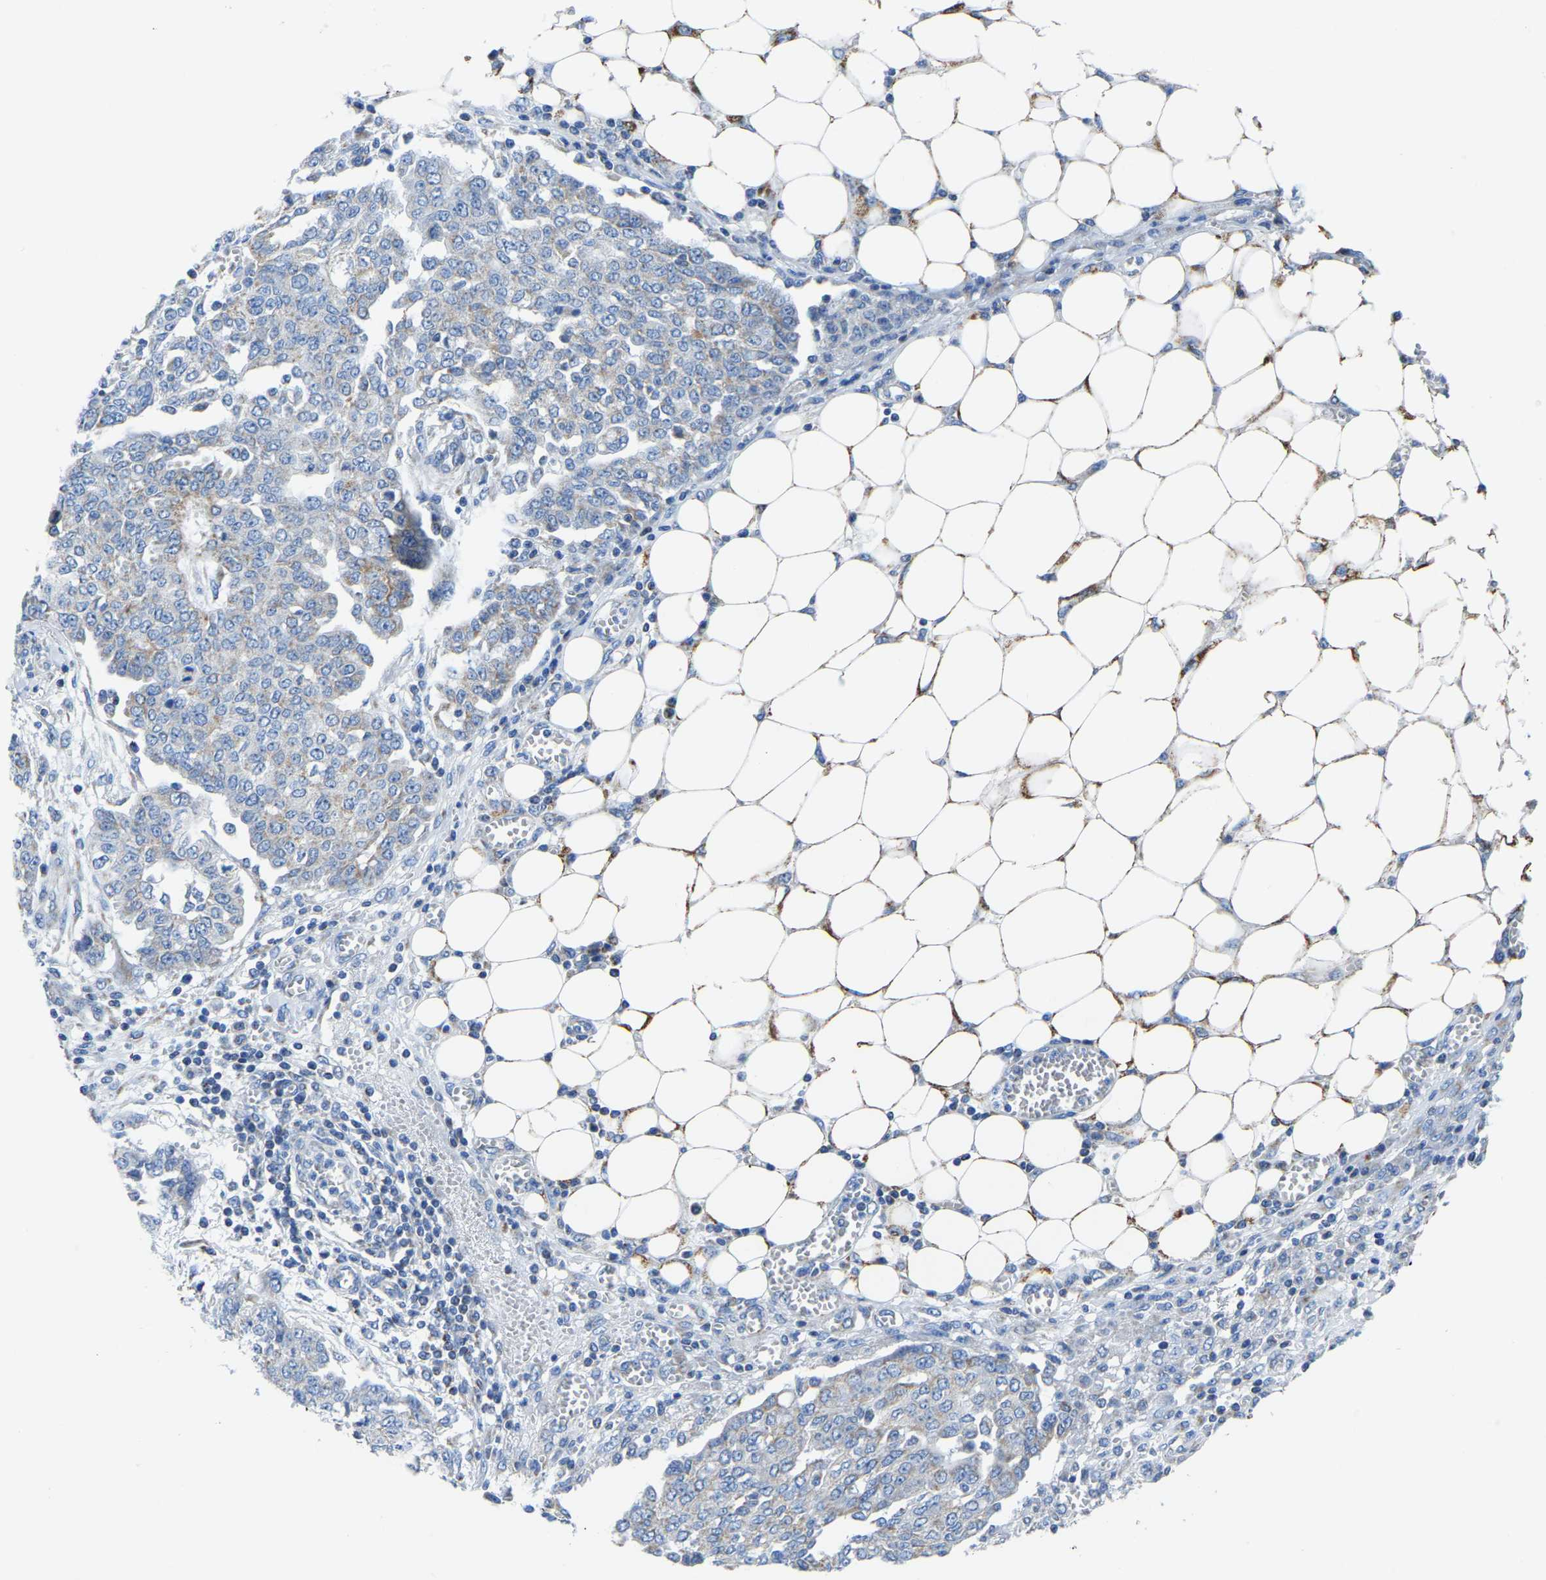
{"staining": {"intensity": "negative", "quantity": "none", "location": "none"}, "tissue": "ovarian cancer", "cell_type": "Tumor cells", "image_type": "cancer", "snomed": [{"axis": "morphology", "description": "Cystadenocarcinoma, serous, NOS"}, {"axis": "topography", "description": "Soft tissue"}, {"axis": "topography", "description": "Ovary"}], "caption": "The photomicrograph reveals no staining of tumor cells in ovarian cancer. (DAB (3,3'-diaminobenzidine) immunohistochemistry (IHC), high magnification).", "gene": "ETFA", "patient": {"sex": "female", "age": 57}}